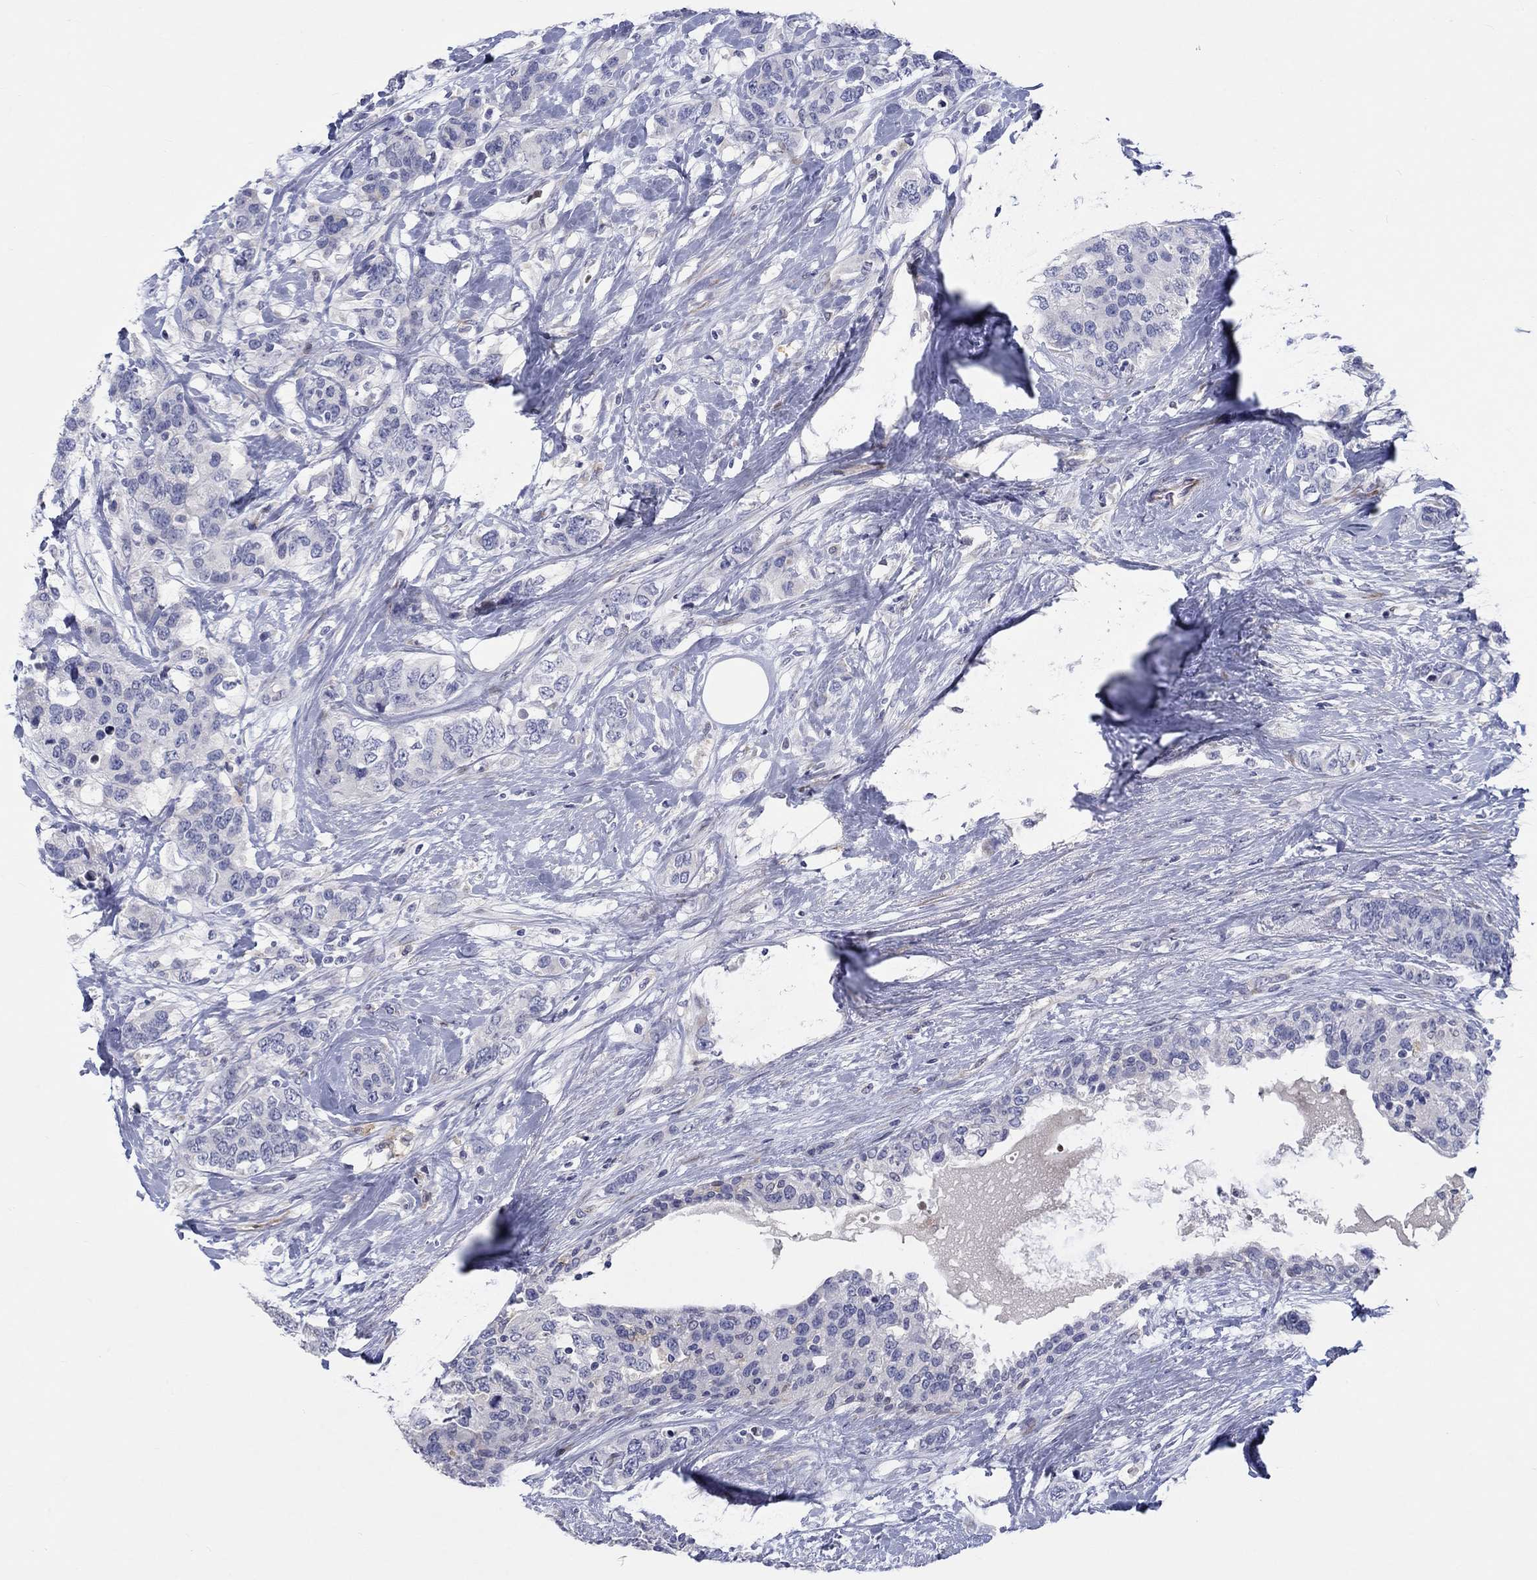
{"staining": {"intensity": "negative", "quantity": "none", "location": "none"}, "tissue": "breast cancer", "cell_type": "Tumor cells", "image_type": "cancer", "snomed": [{"axis": "morphology", "description": "Lobular carcinoma"}, {"axis": "topography", "description": "Breast"}], "caption": "Immunohistochemistry (IHC) of lobular carcinoma (breast) shows no positivity in tumor cells. (DAB immunohistochemistry, high magnification).", "gene": "ARHGAP36", "patient": {"sex": "female", "age": 59}}